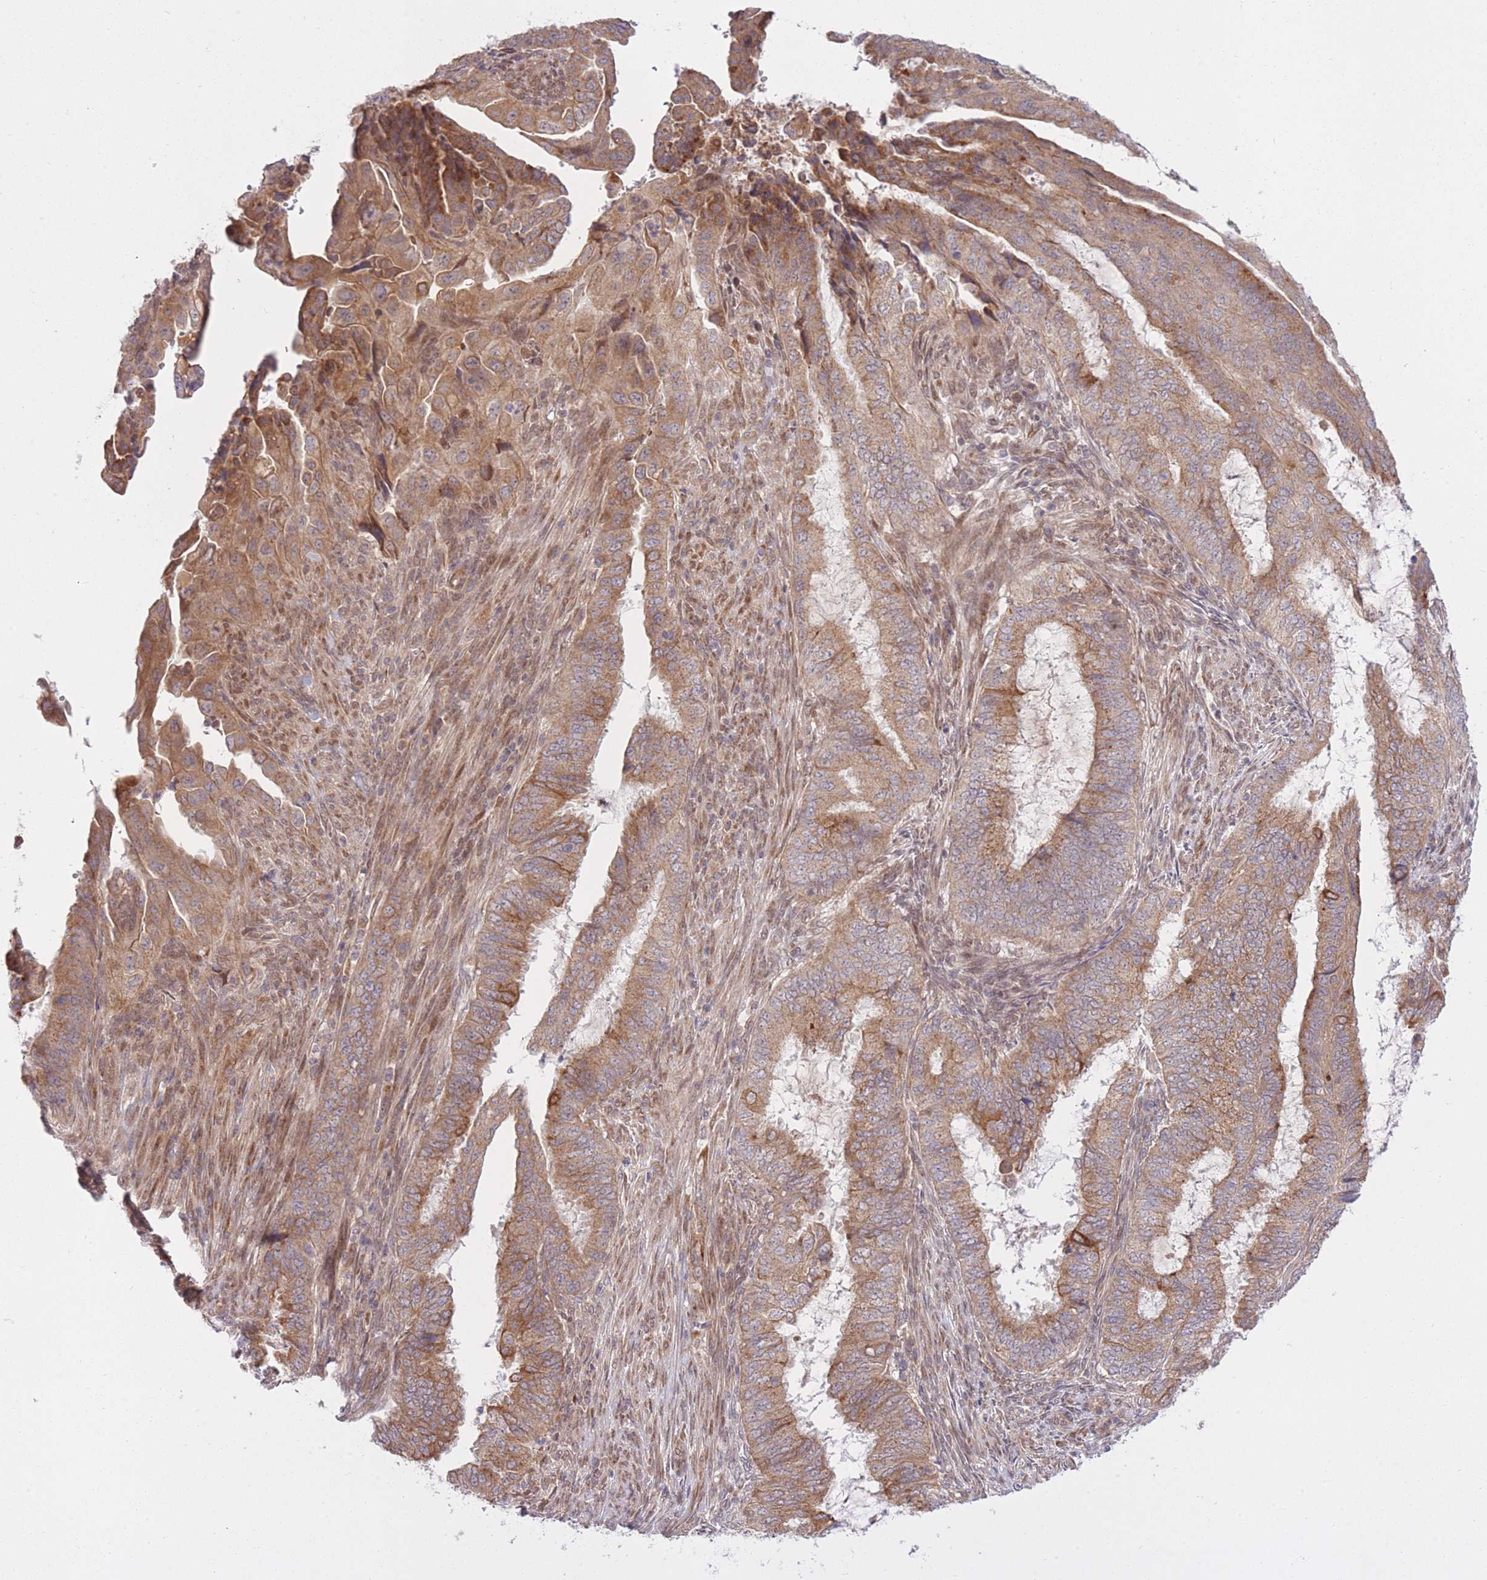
{"staining": {"intensity": "moderate", "quantity": ">75%", "location": "cytoplasmic/membranous"}, "tissue": "endometrial cancer", "cell_type": "Tumor cells", "image_type": "cancer", "snomed": [{"axis": "morphology", "description": "Adenocarcinoma, NOS"}, {"axis": "topography", "description": "Endometrium"}], "caption": "A micrograph showing moderate cytoplasmic/membranous expression in approximately >75% of tumor cells in endometrial cancer, as visualized by brown immunohistochemical staining.", "gene": "ZNF391", "patient": {"sex": "female", "age": 51}}